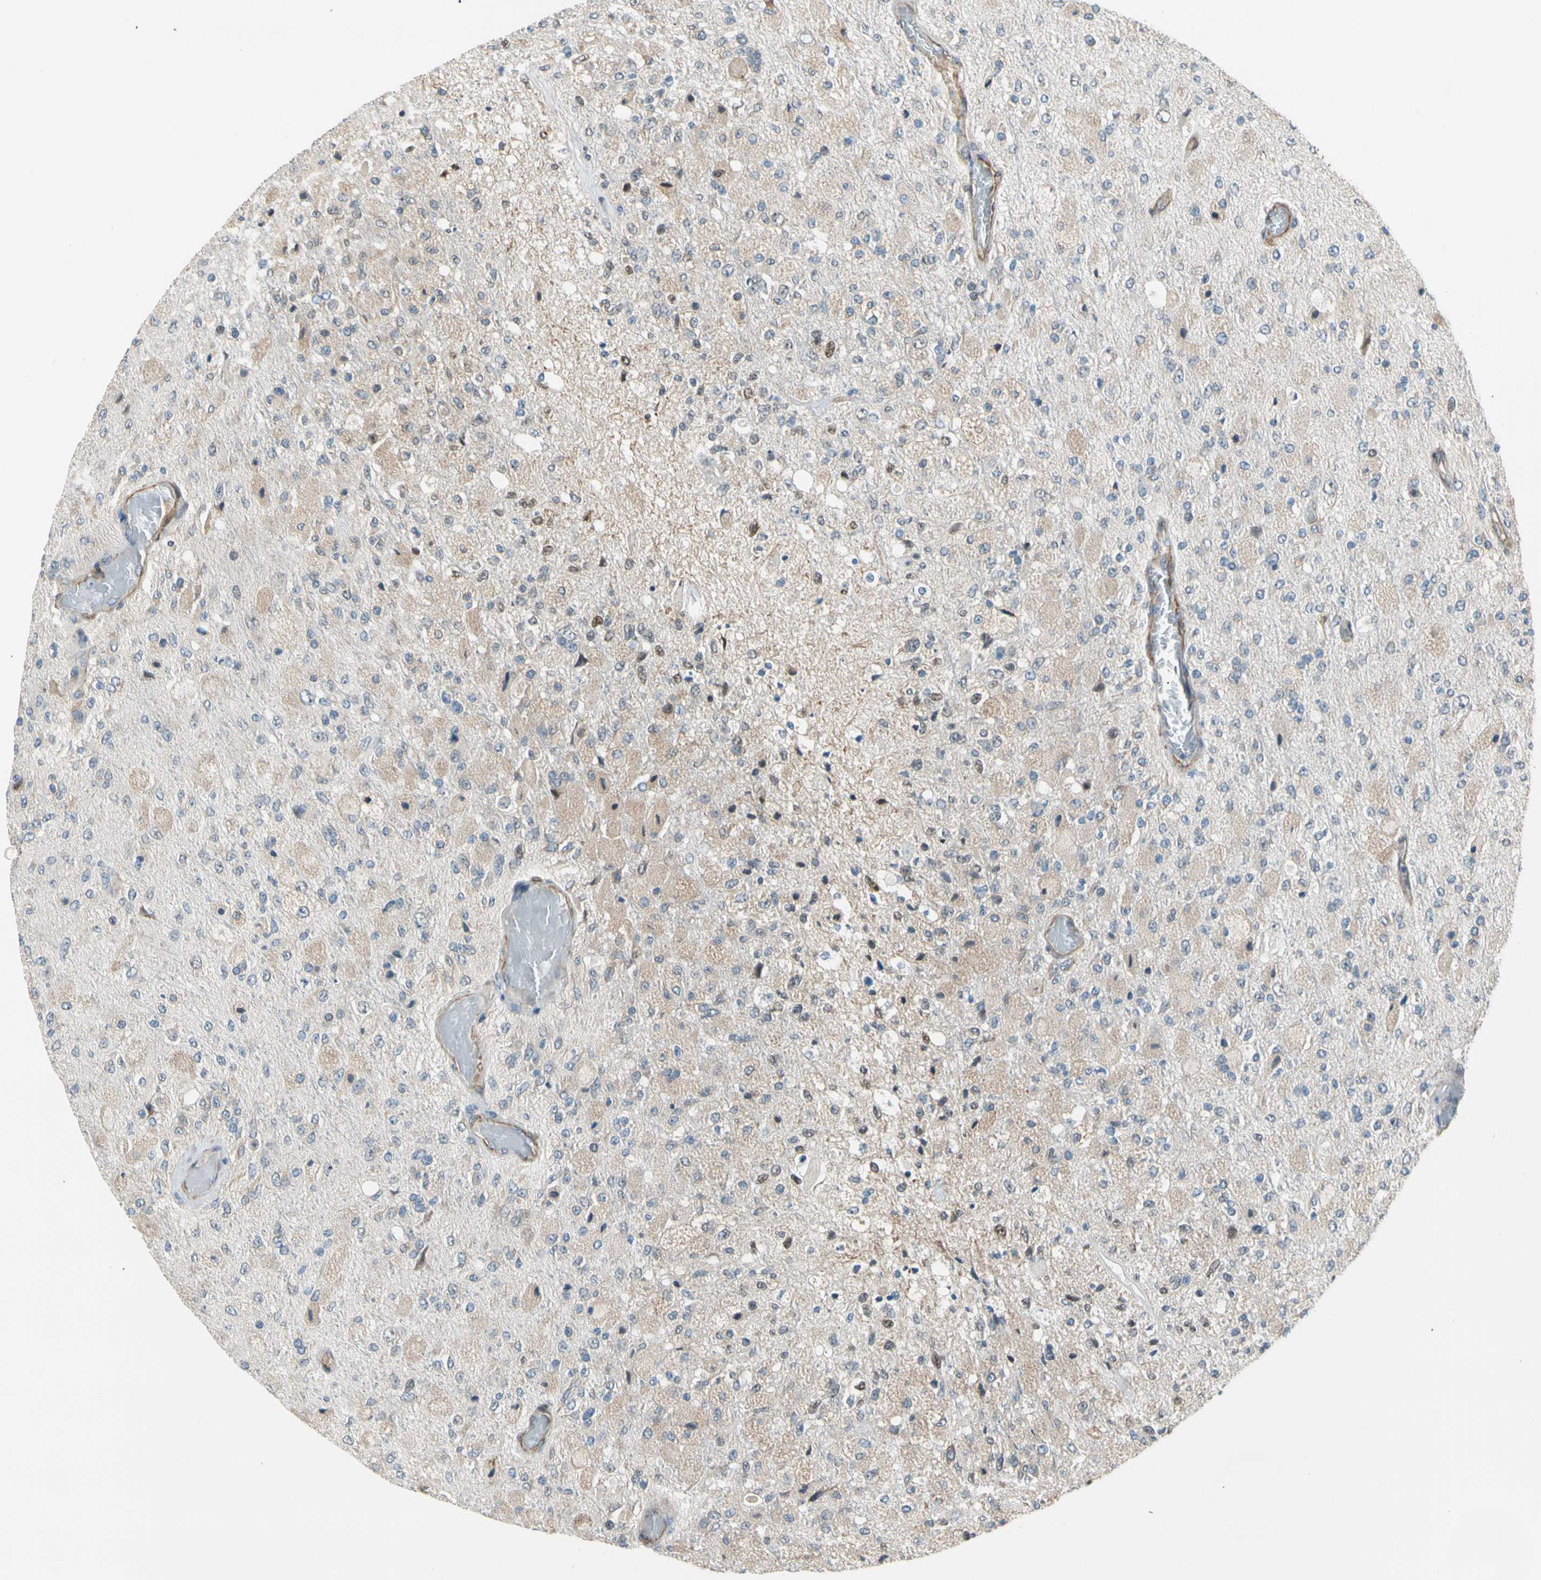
{"staining": {"intensity": "moderate", "quantity": "<25%", "location": "cytoplasmic/membranous,nuclear"}, "tissue": "glioma", "cell_type": "Tumor cells", "image_type": "cancer", "snomed": [{"axis": "morphology", "description": "Normal tissue, NOS"}, {"axis": "morphology", "description": "Glioma, malignant, High grade"}, {"axis": "topography", "description": "Cerebral cortex"}], "caption": "Immunohistochemical staining of human glioma reveals low levels of moderate cytoplasmic/membranous and nuclear staining in about <25% of tumor cells.", "gene": "LIMK2", "patient": {"sex": "male", "age": 77}}